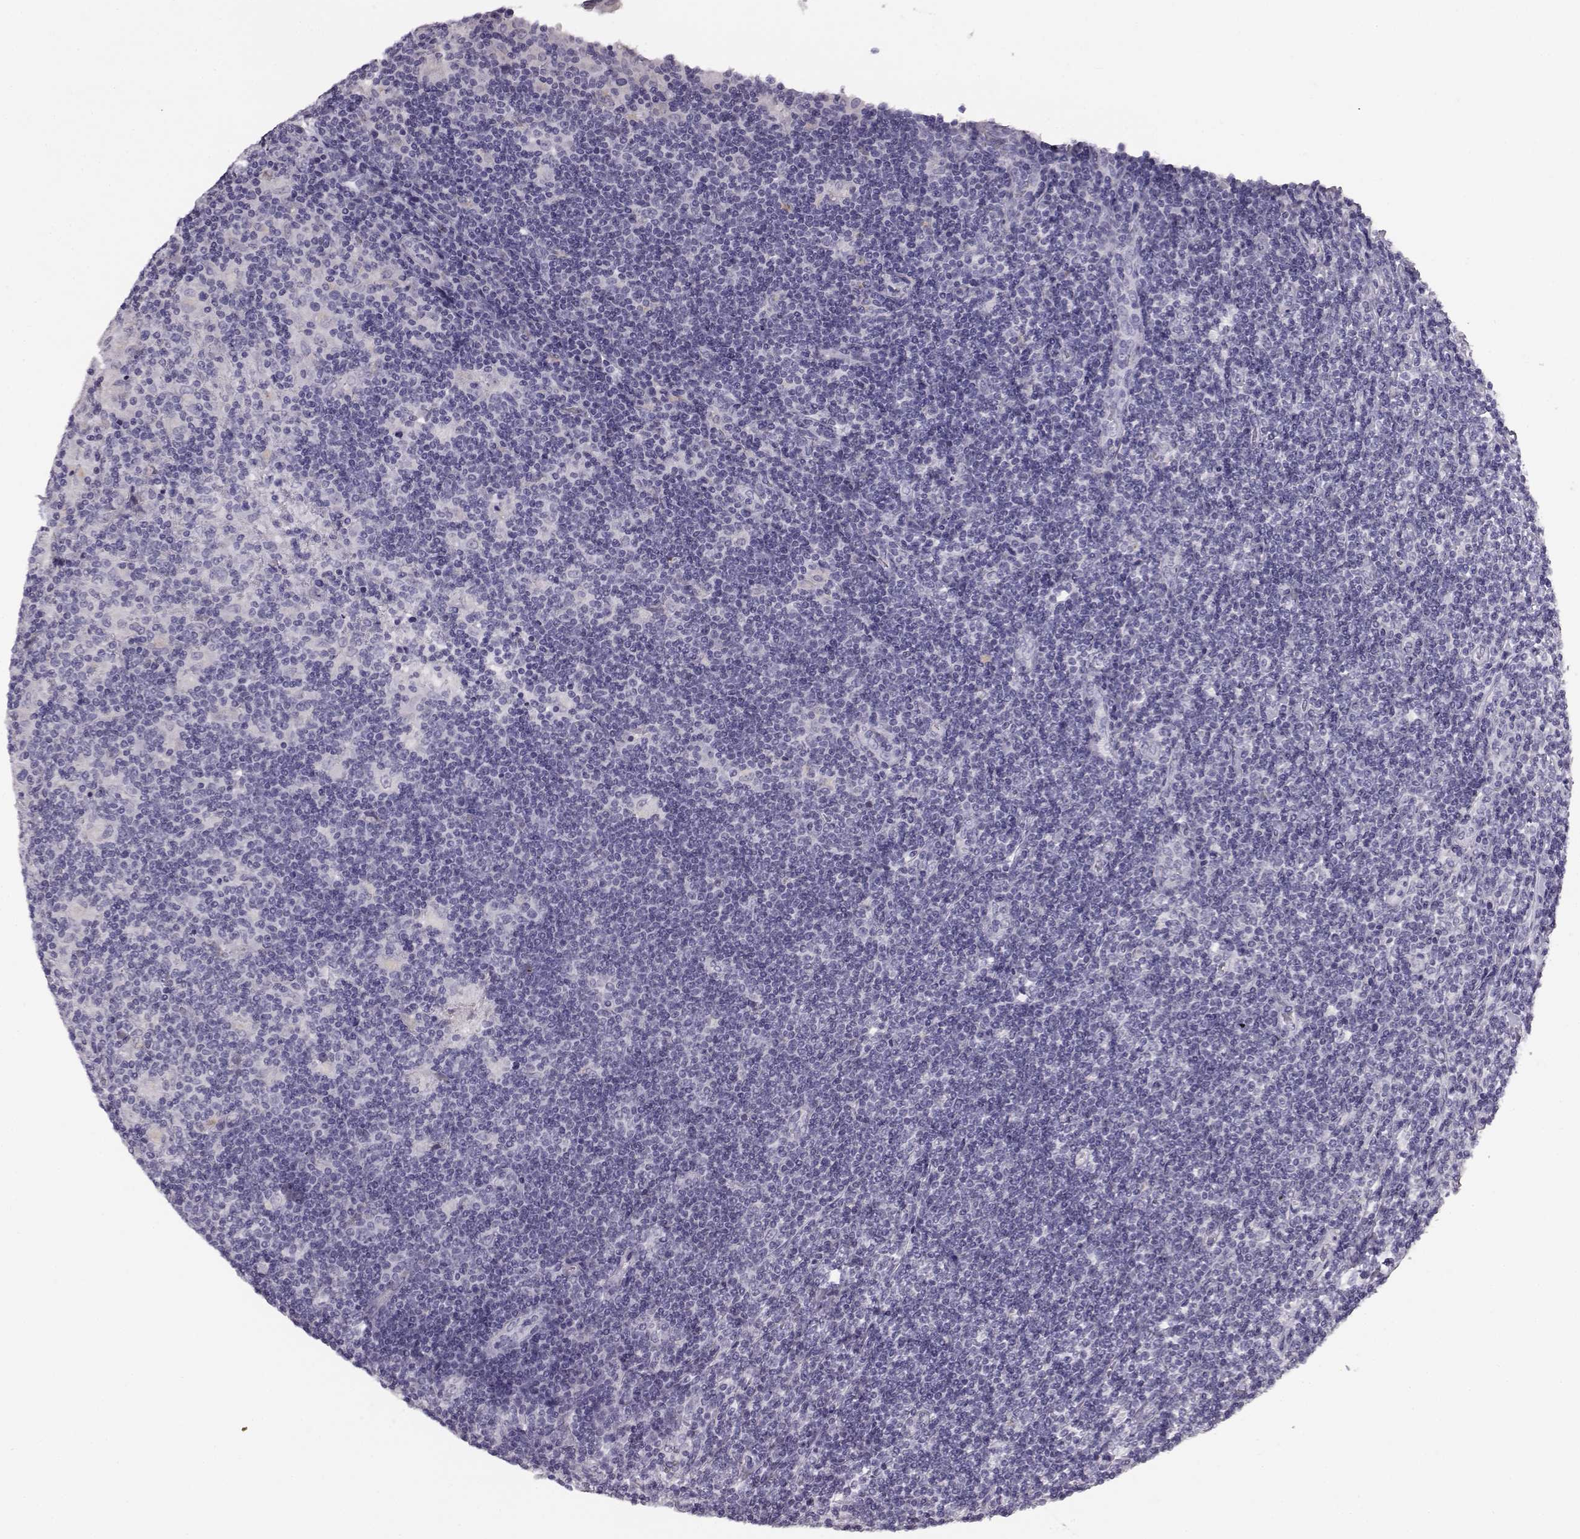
{"staining": {"intensity": "negative", "quantity": "none", "location": "none"}, "tissue": "lymphoma", "cell_type": "Tumor cells", "image_type": "cancer", "snomed": [{"axis": "morphology", "description": "Hodgkin's disease, NOS"}, {"axis": "topography", "description": "Lymph node"}], "caption": "This is a histopathology image of IHC staining of Hodgkin's disease, which shows no expression in tumor cells.", "gene": "BFSP2", "patient": {"sex": "male", "age": 40}}